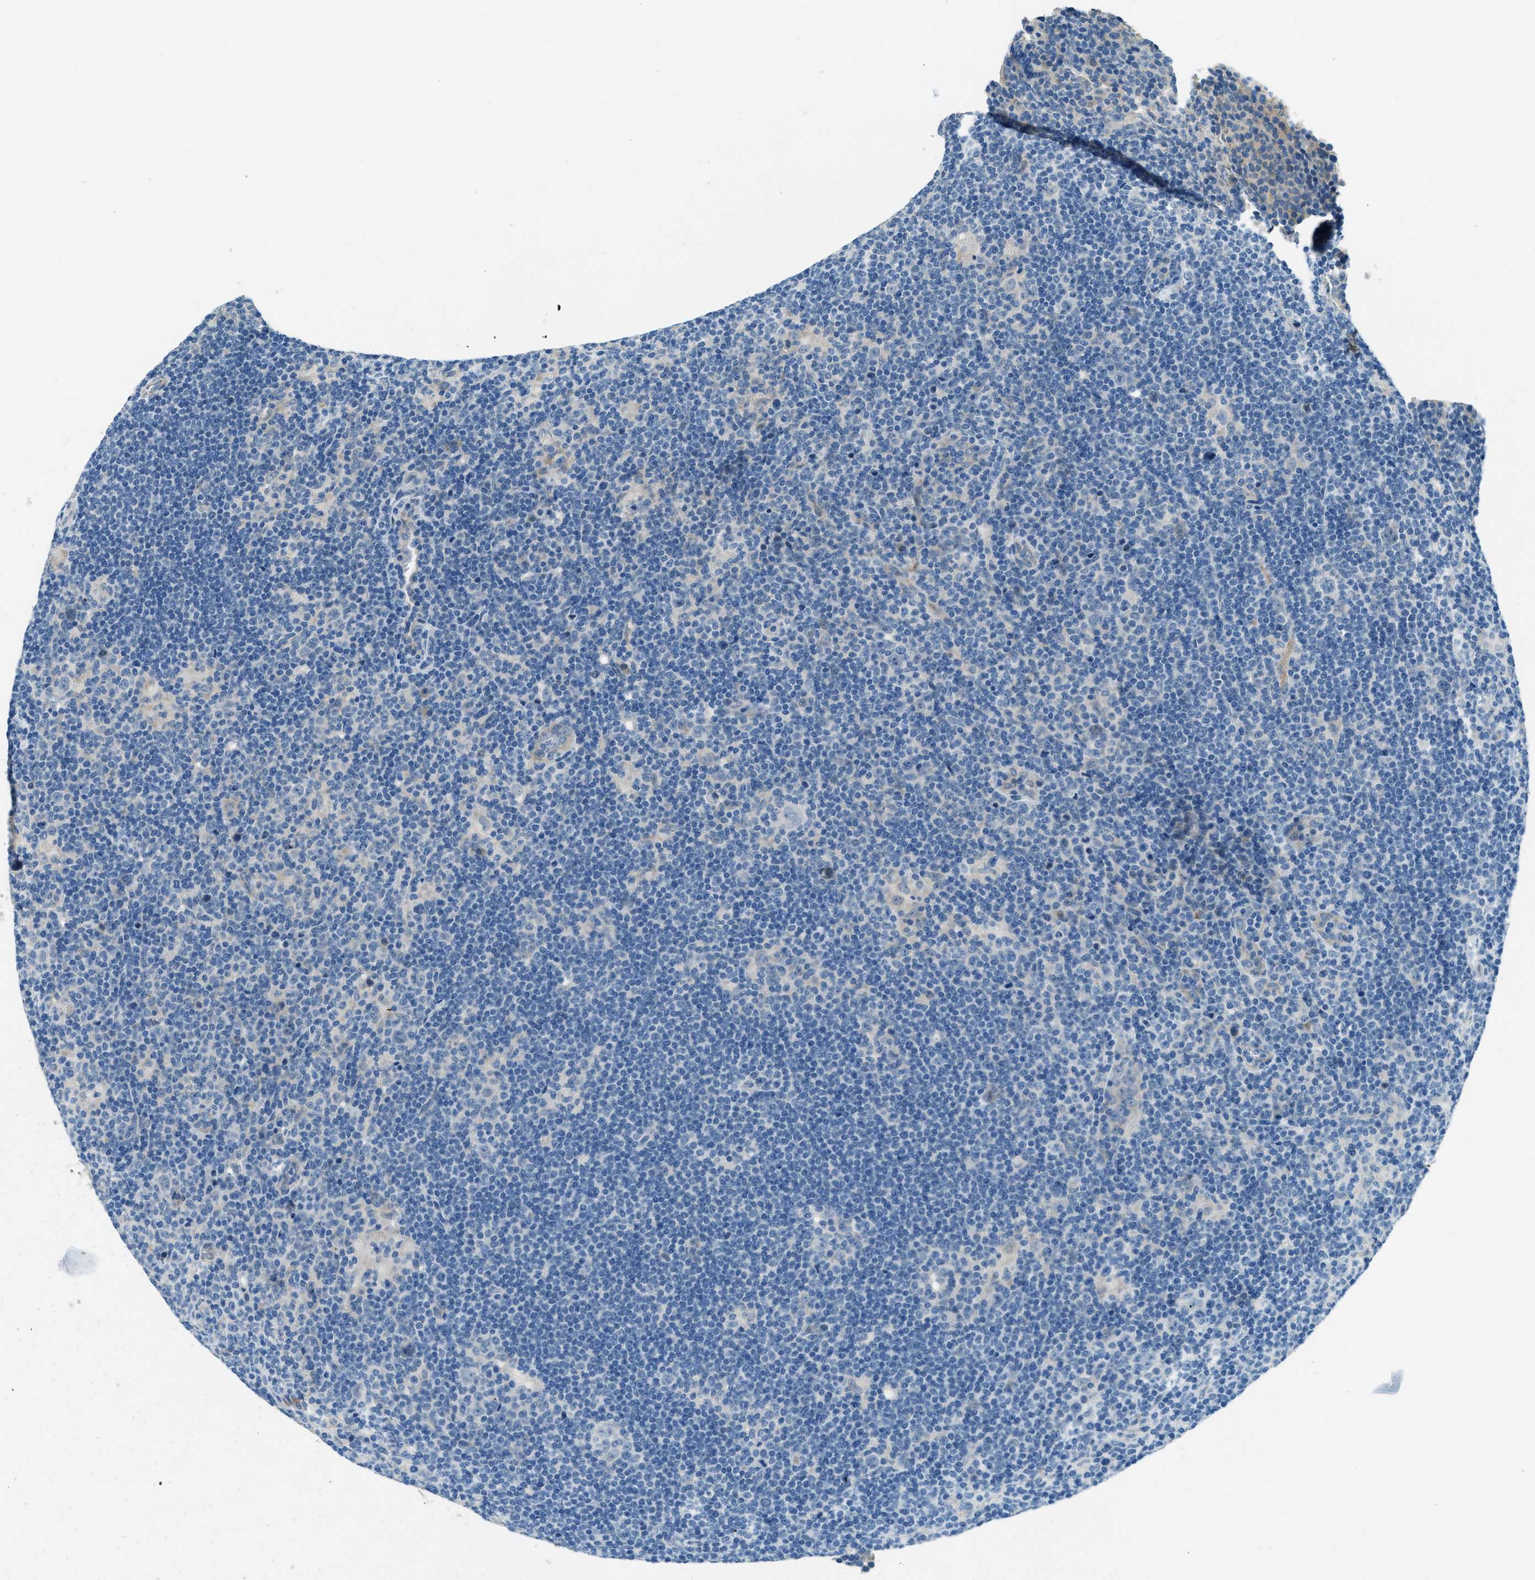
{"staining": {"intensity": "negative", "quantity": "none", "location": "none"}, "tissue": "lymphoma", "cell_type": "Tumor cells", "image_type": "cancer", "snomed": [{"axis": "morphology", "description": "Hodgkin's disease, NOS"}, {"axis": "topography", "description": "Lymph node"}], "caption": "IHC histopathology image of lymphoma stained for a protein (brown), which displays no staining in tumor cells.", "gene": "ZNF367", "patient": {"sex": "female", "age": 57}}